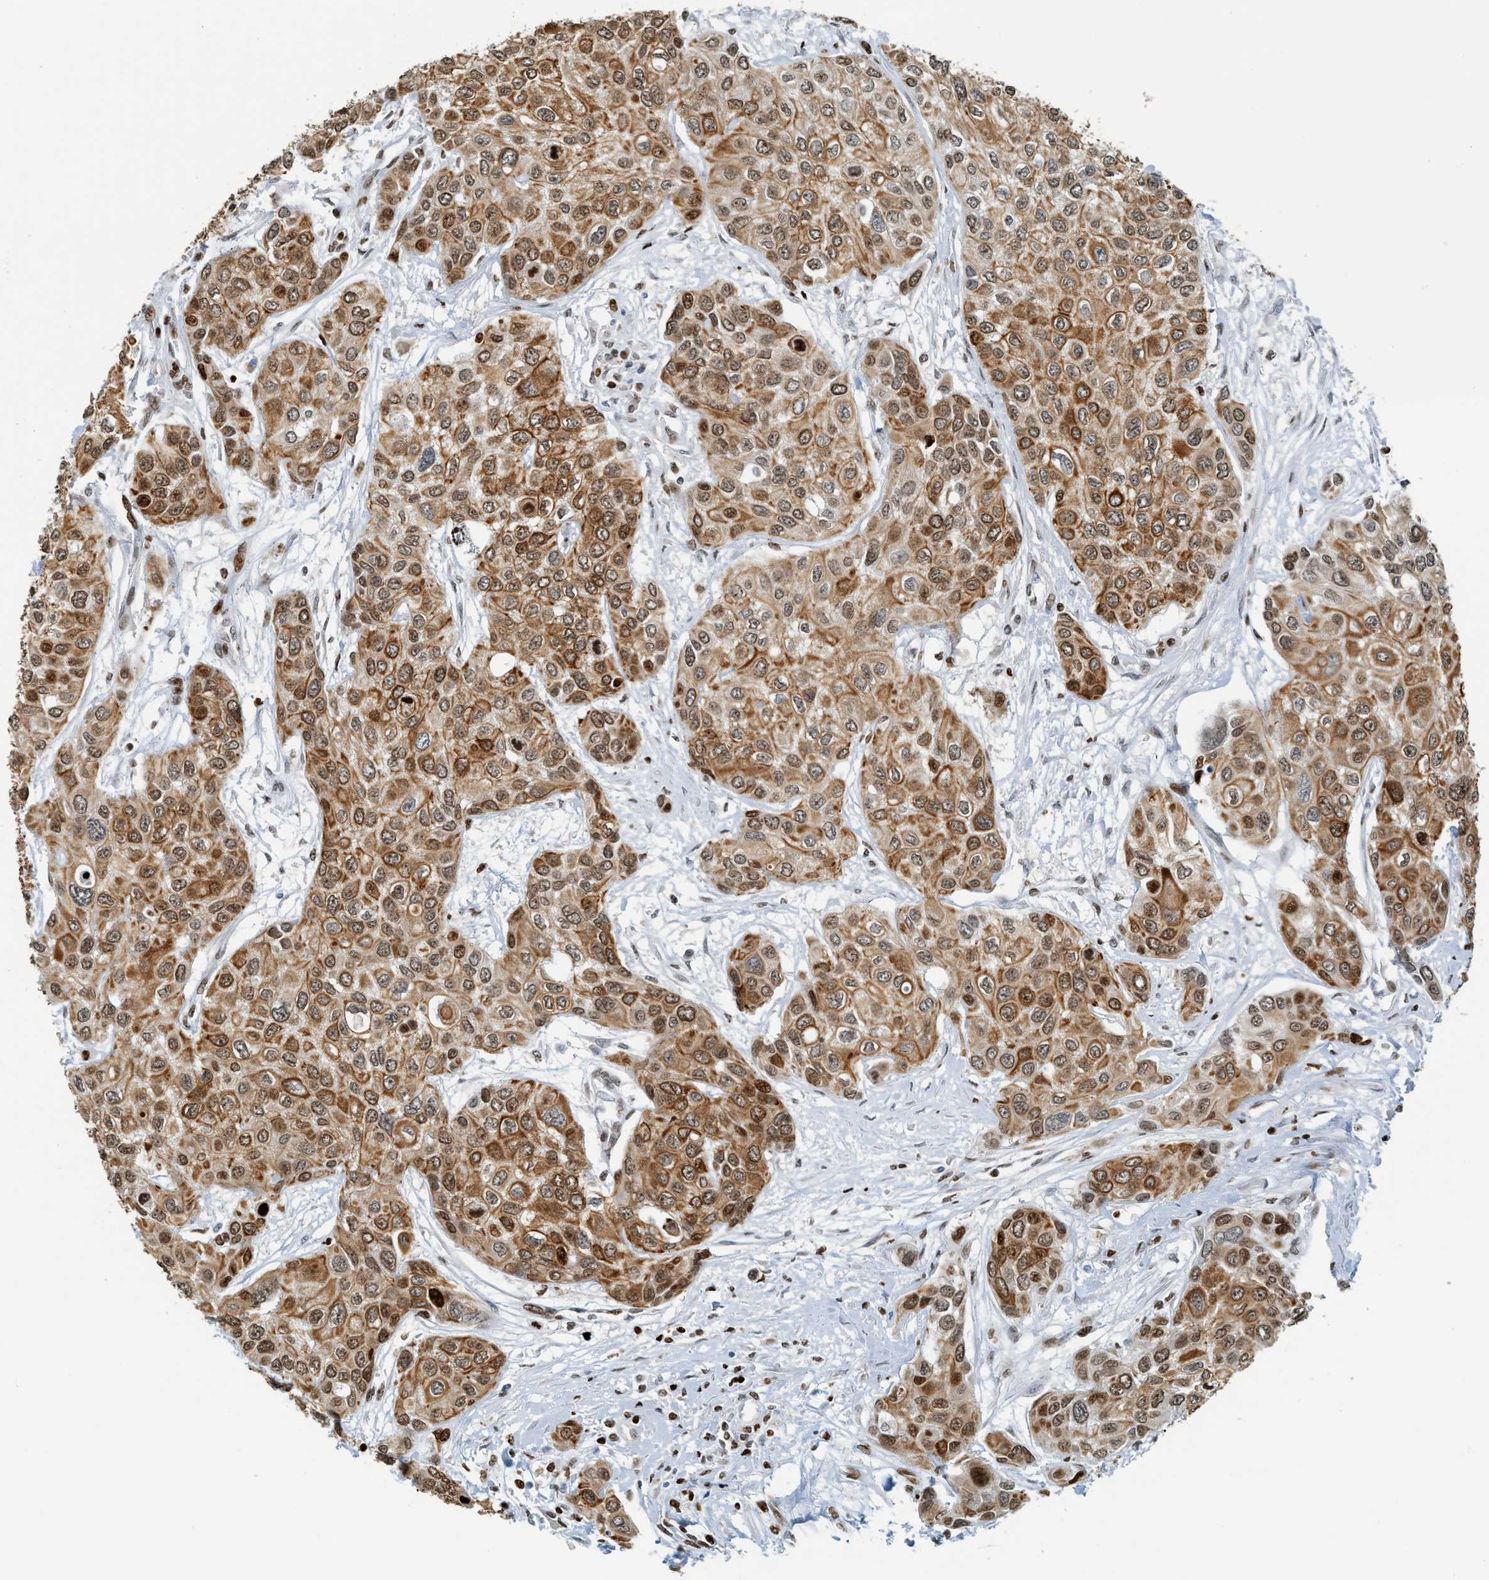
{"staining": {"intensity": "moderate", "quantity": ">75%", "location": "cytoplasmic/membranous,nuclear"}, "tissue": "urothelial cancer", "cell_type": "Tumor cells", "image_type": "cancer", "snomed": [{"axis": "morphology", "description": "Urothelial carcinoma, High grade"}, {"axis": "topography", "description": "Urinary bladder"}], "caption": "Immunohistochemistry (IHC) staining of urothelial carcinoma (high-grade), which reveals medium levels of moderate cytoplasmic/membranous and nuclear staining in approximately >75% of tumor cells indicating moderate cytoplasmic/membranous and nuclear protein staining. The staining was performed using DAB (brown) for protein detection and nuclei were counterstained in hematoxylin (blue).", "gene": "SH3D19", "patient": {"sex": "female", "age": 56}}